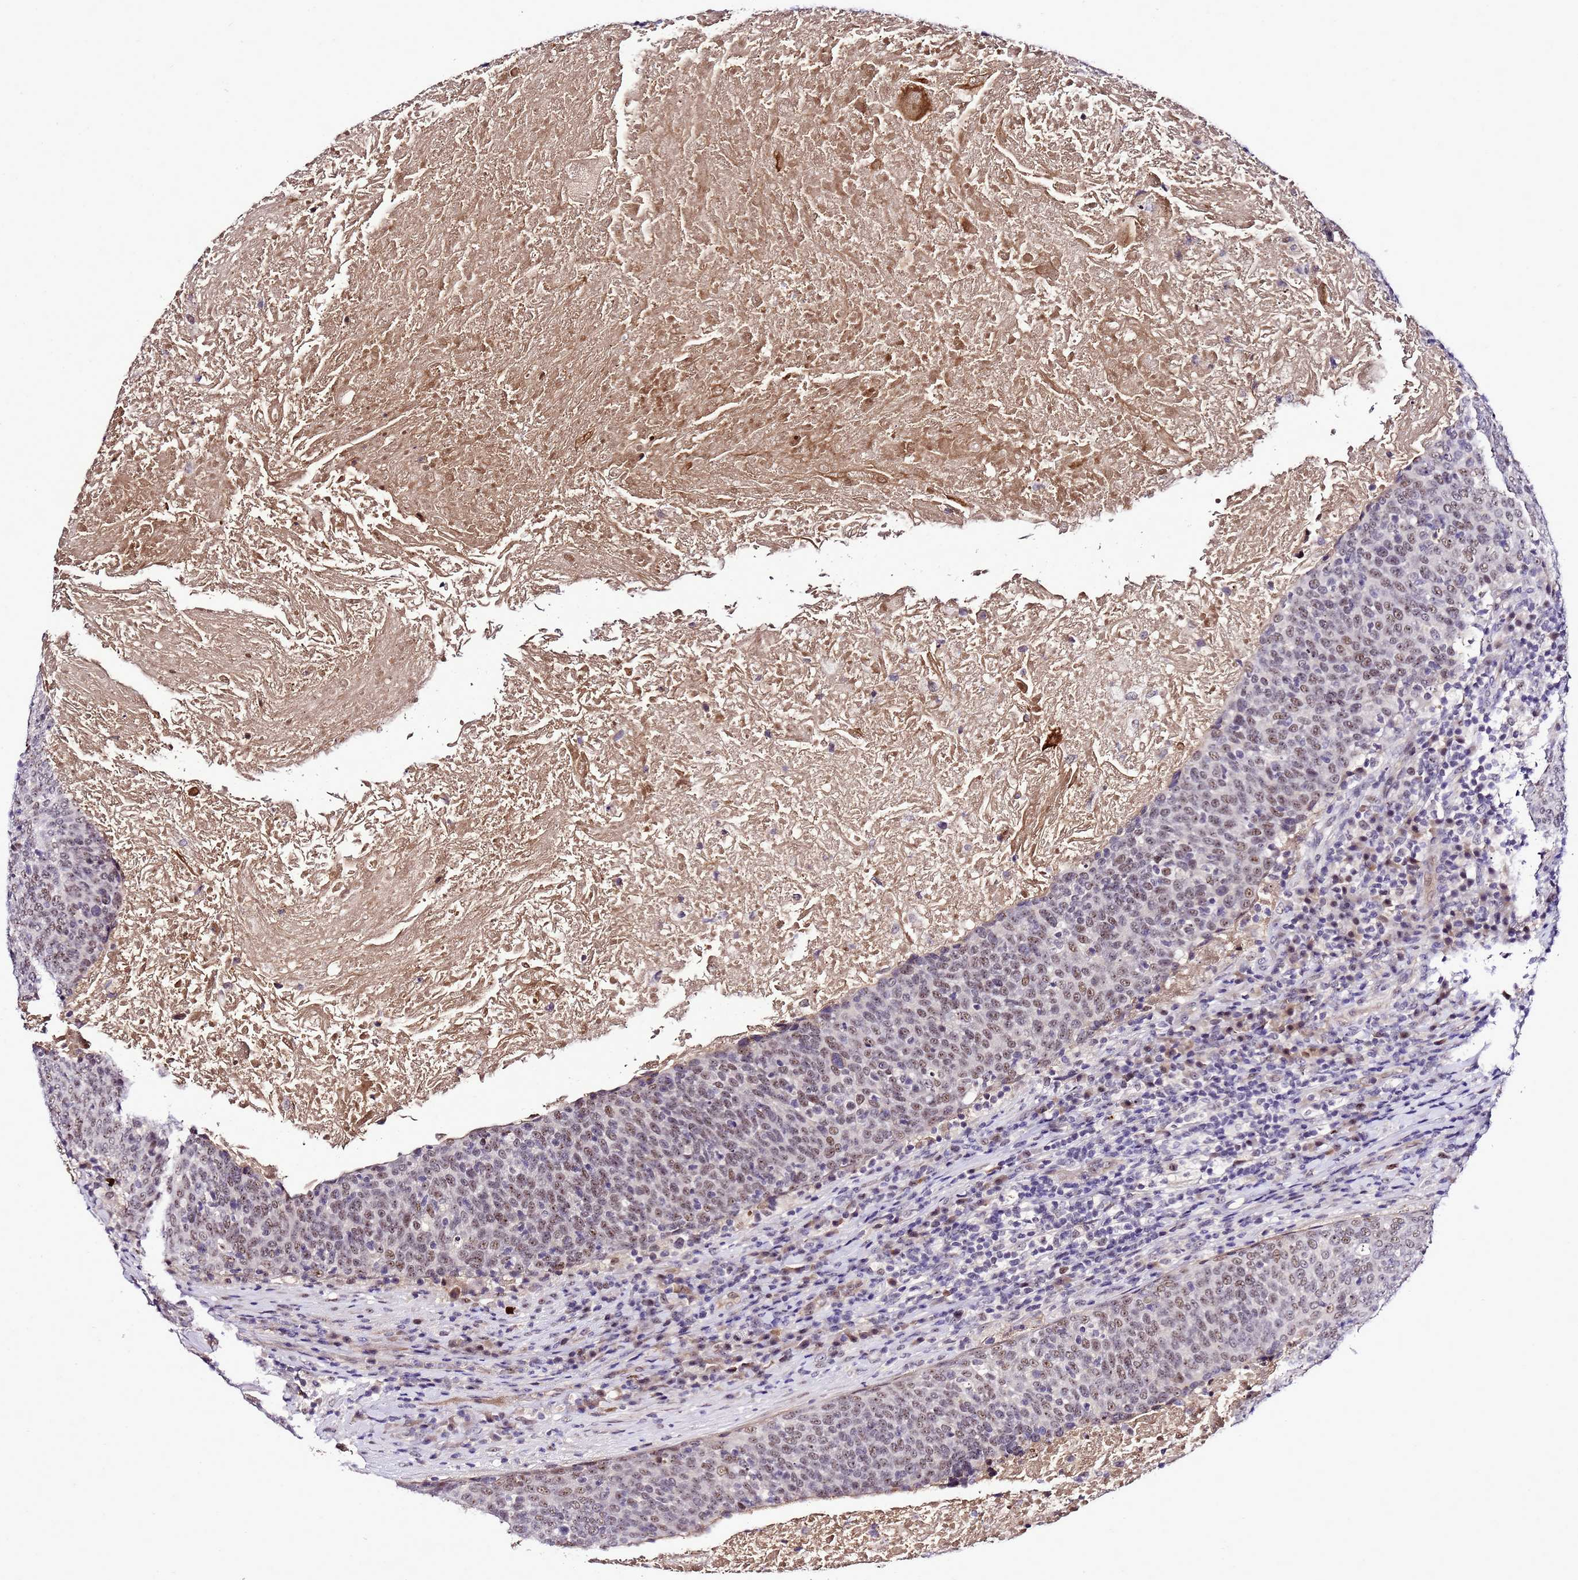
{"staining": {"intensity": "moderate", "quantity": ">75%", "location": "nuclear"}, "tissue": "head and neck cancer", "cell_type": "Tumor cells", "image_type": "cancer", "snomed": [{"axis": "morphology", "description": "Squamous cell carcinoma, NOS"}, {"axis": "morphology", "description": "Squamous cell carcinoma, metastatic, NOS"}, {"axis": "topography", "description": "Lymph node"}, {"axis": "topography", "description": "Head-Neck"}], "caption": "A medium amount of moderate nuclear expression is identified in approximately >75% of tumor cells in head and neck metastatic squamous cell carcinoma tissue. (IHC, brightfield microscopy, high magnification).", "gene": "C19orf47", "patient": {"sex": "male", "age": 62}}